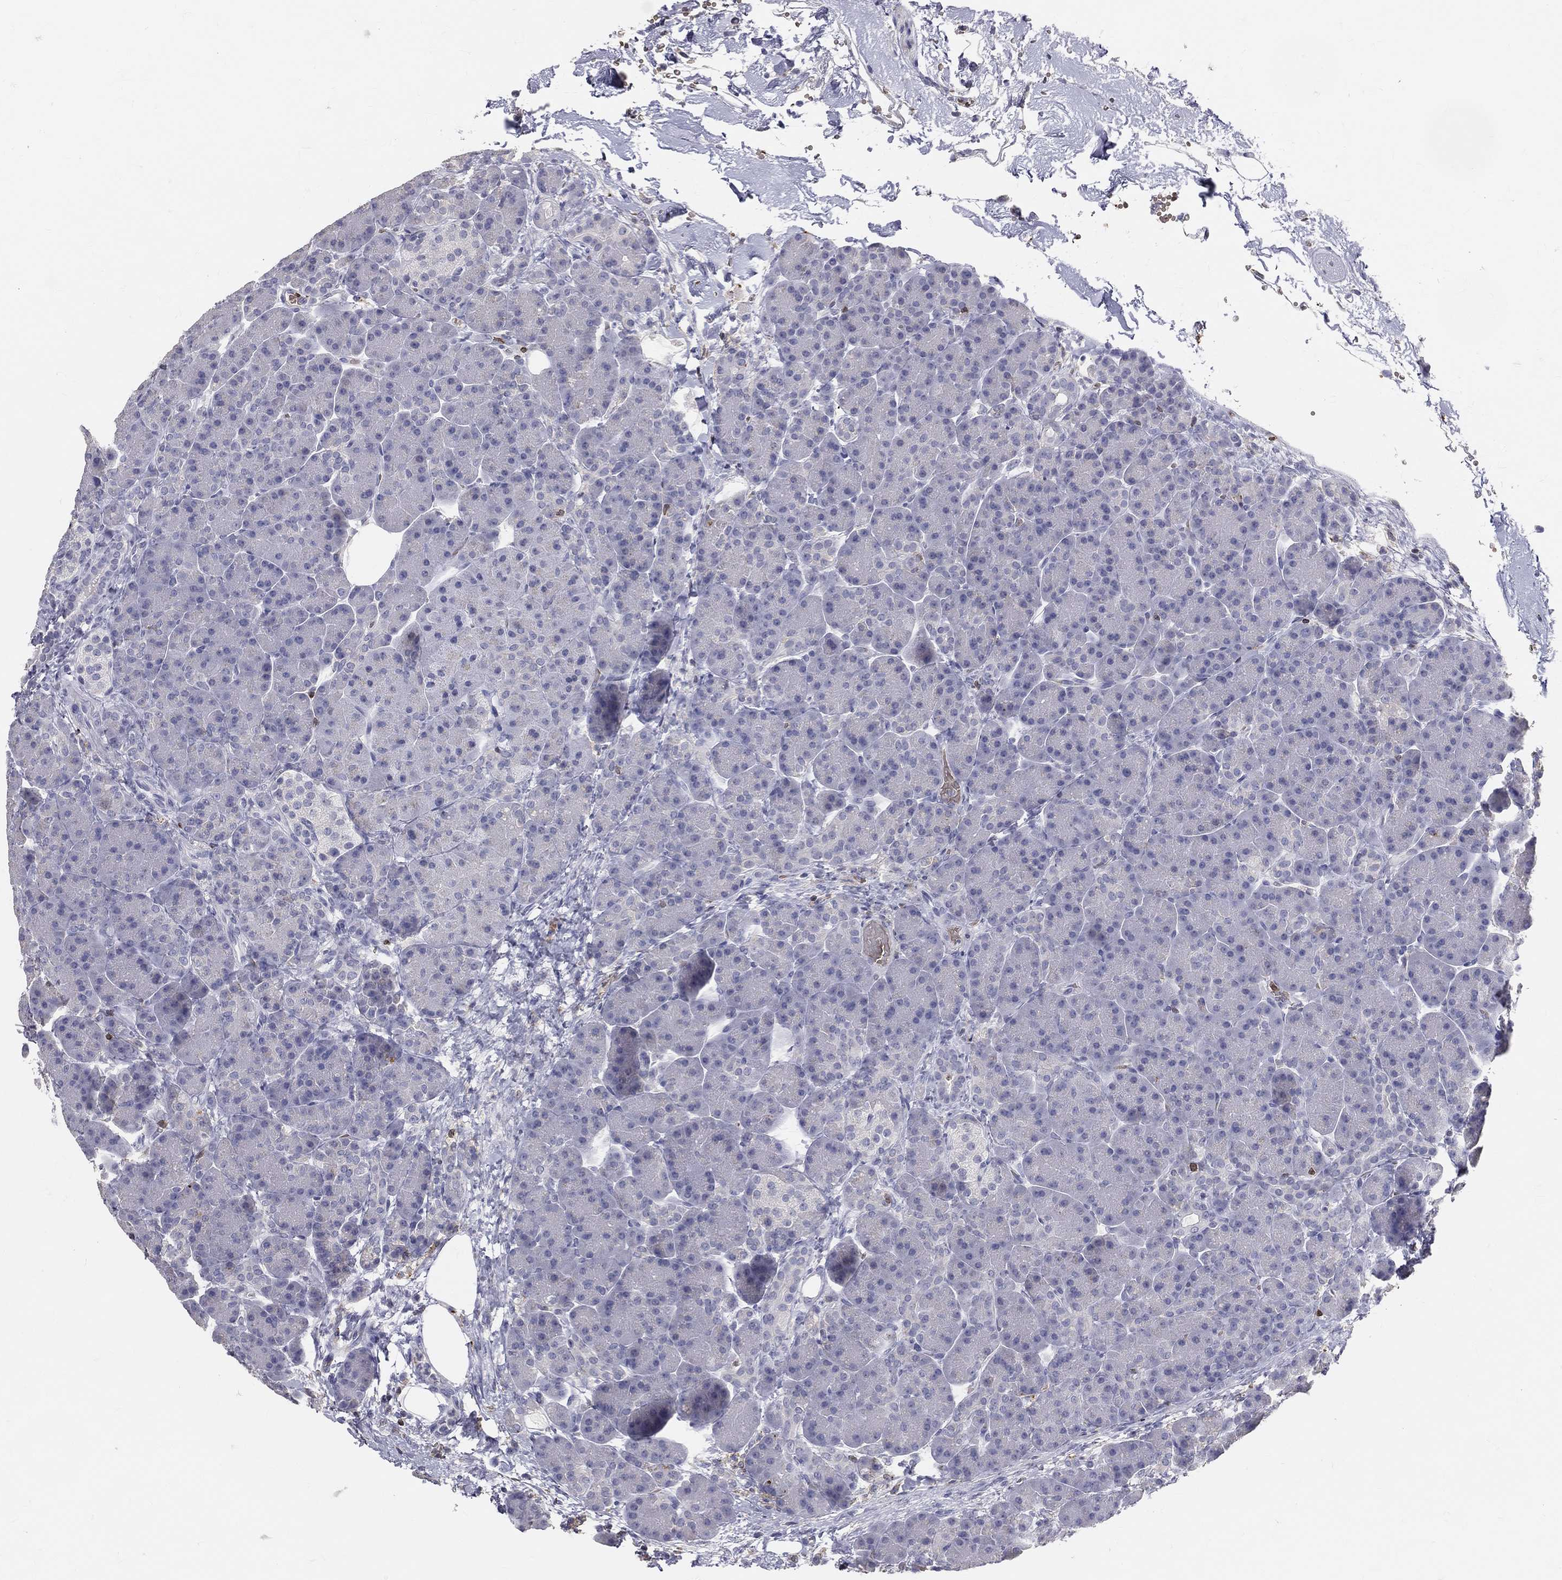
{"staining": {"intensity": "negative", "quantity": "none", "location": "none"}, "tissue": "pancreas", "cell_type": "Exocrine glandular cells", "image_type": "normal", "snomed": [{"axis": "morphology", "description": "Normal tissue, NOS"}, {"axis": "topography", "description": "Pancreas"}], "caption": "The immunohistochemistry (IHC) image has no significant expression in exocrine glandular cells of pancreas. (DAB immunohistochemistry (IHC) visualized using brightfield microscopy, high magnification).", "gene": "CTSW", "patient": {"sex": "female", "age": 63}}